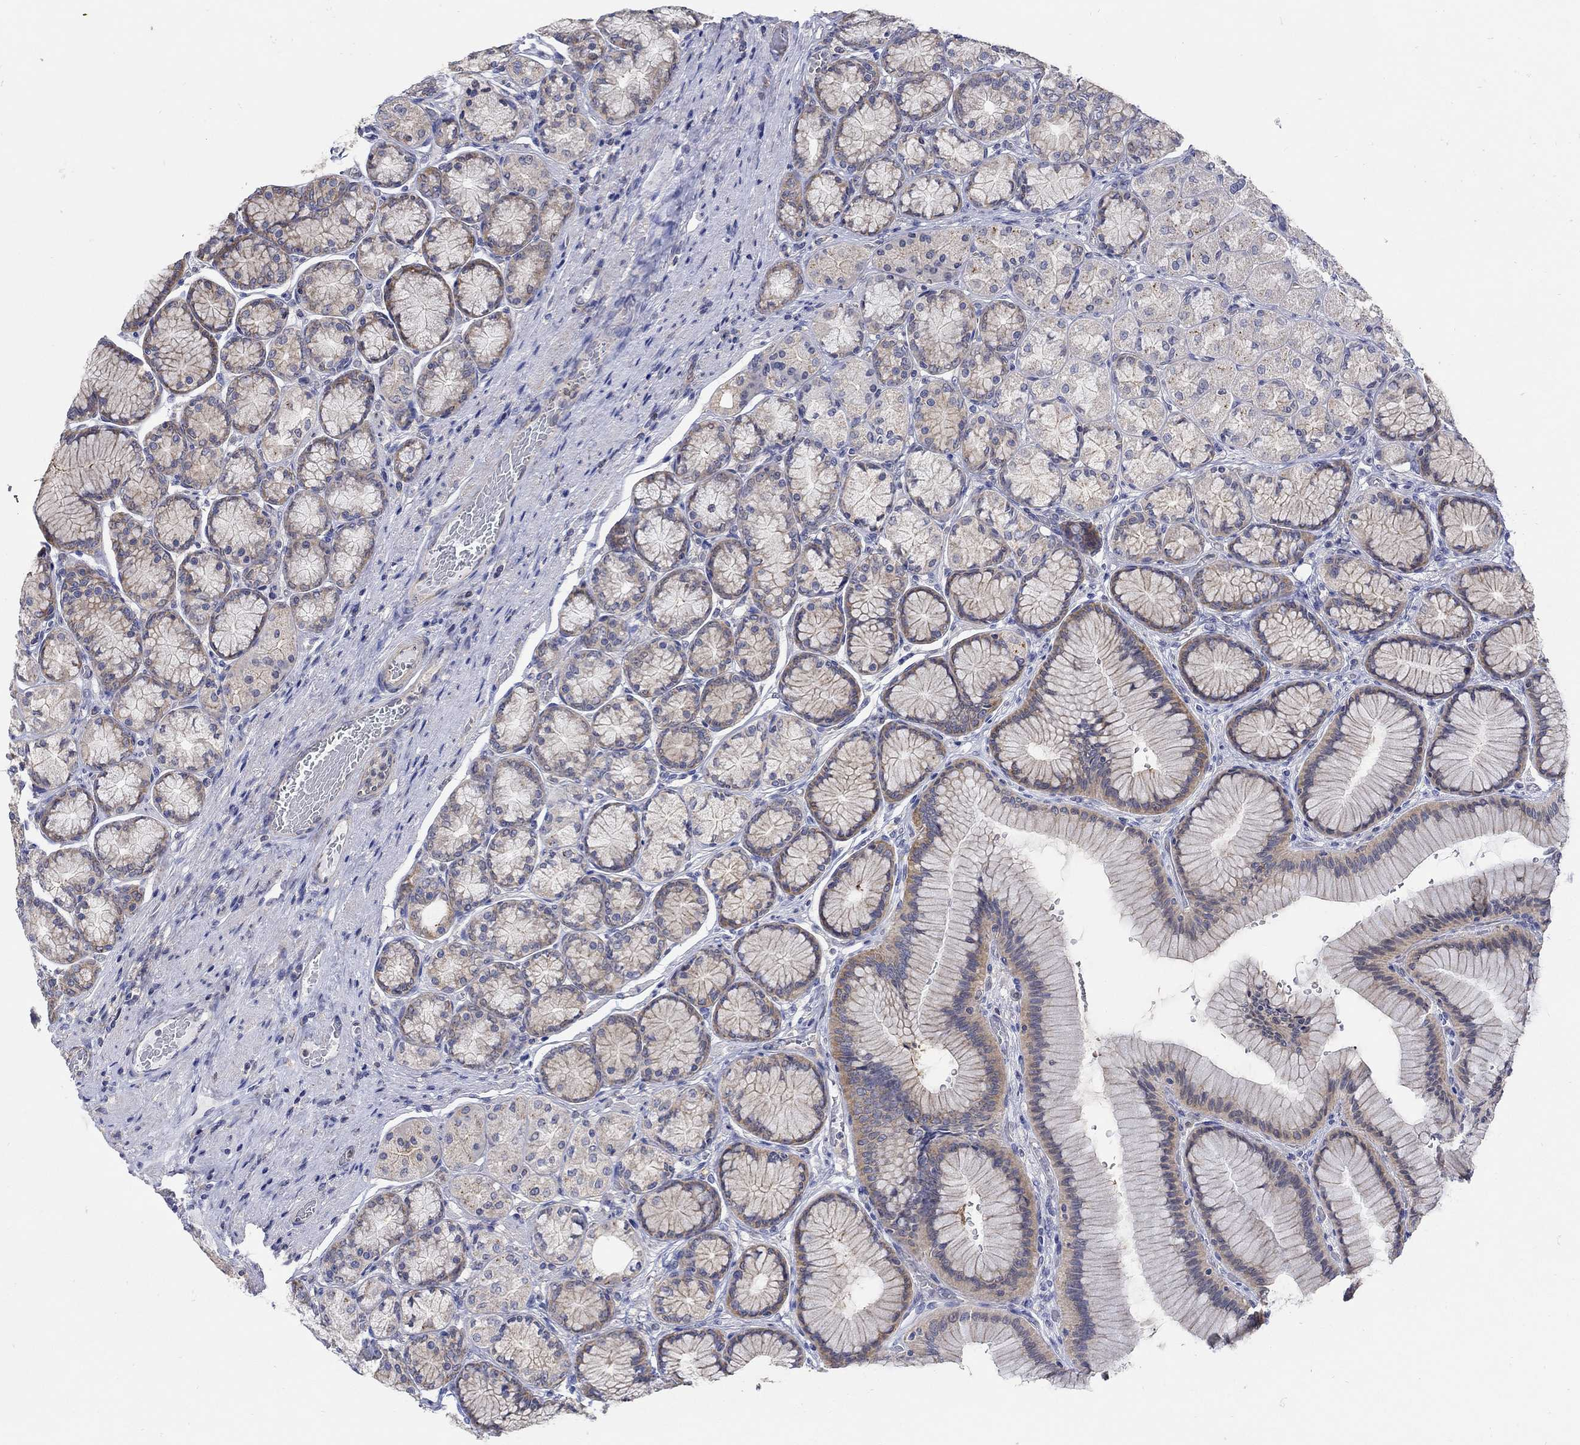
{"staining": {"intensity": "weak", "quantity": "25%-75%", "location": "cytoplasmic/membranous"}, "tissue": "stomach", "cell_type": "Glandular cells", "image_type": "normal", "snomed": [{"axis": "morphology", "description": "Normal tissue, NOS"}, {"axis": "morphology", "description": "Adenocarcinoma, NOS"}, {"axis": "morphology", "description": "Adenocarcinoma, High grade"}, {"axis": "topography", "description": "Stomach, upper"}, {"axis": "topography", "description": "Stomach"}], "caption": "Immunohistochemistry (IHC) histopathology image of normal human stomach stained for a protein (brown), which demonstrates low levels of weak cytoplasmic/membranous expression in about 25%-75% of glandular cells.", "gene": "TEKT3", "patient": {"sex": "female", "age": 65}}